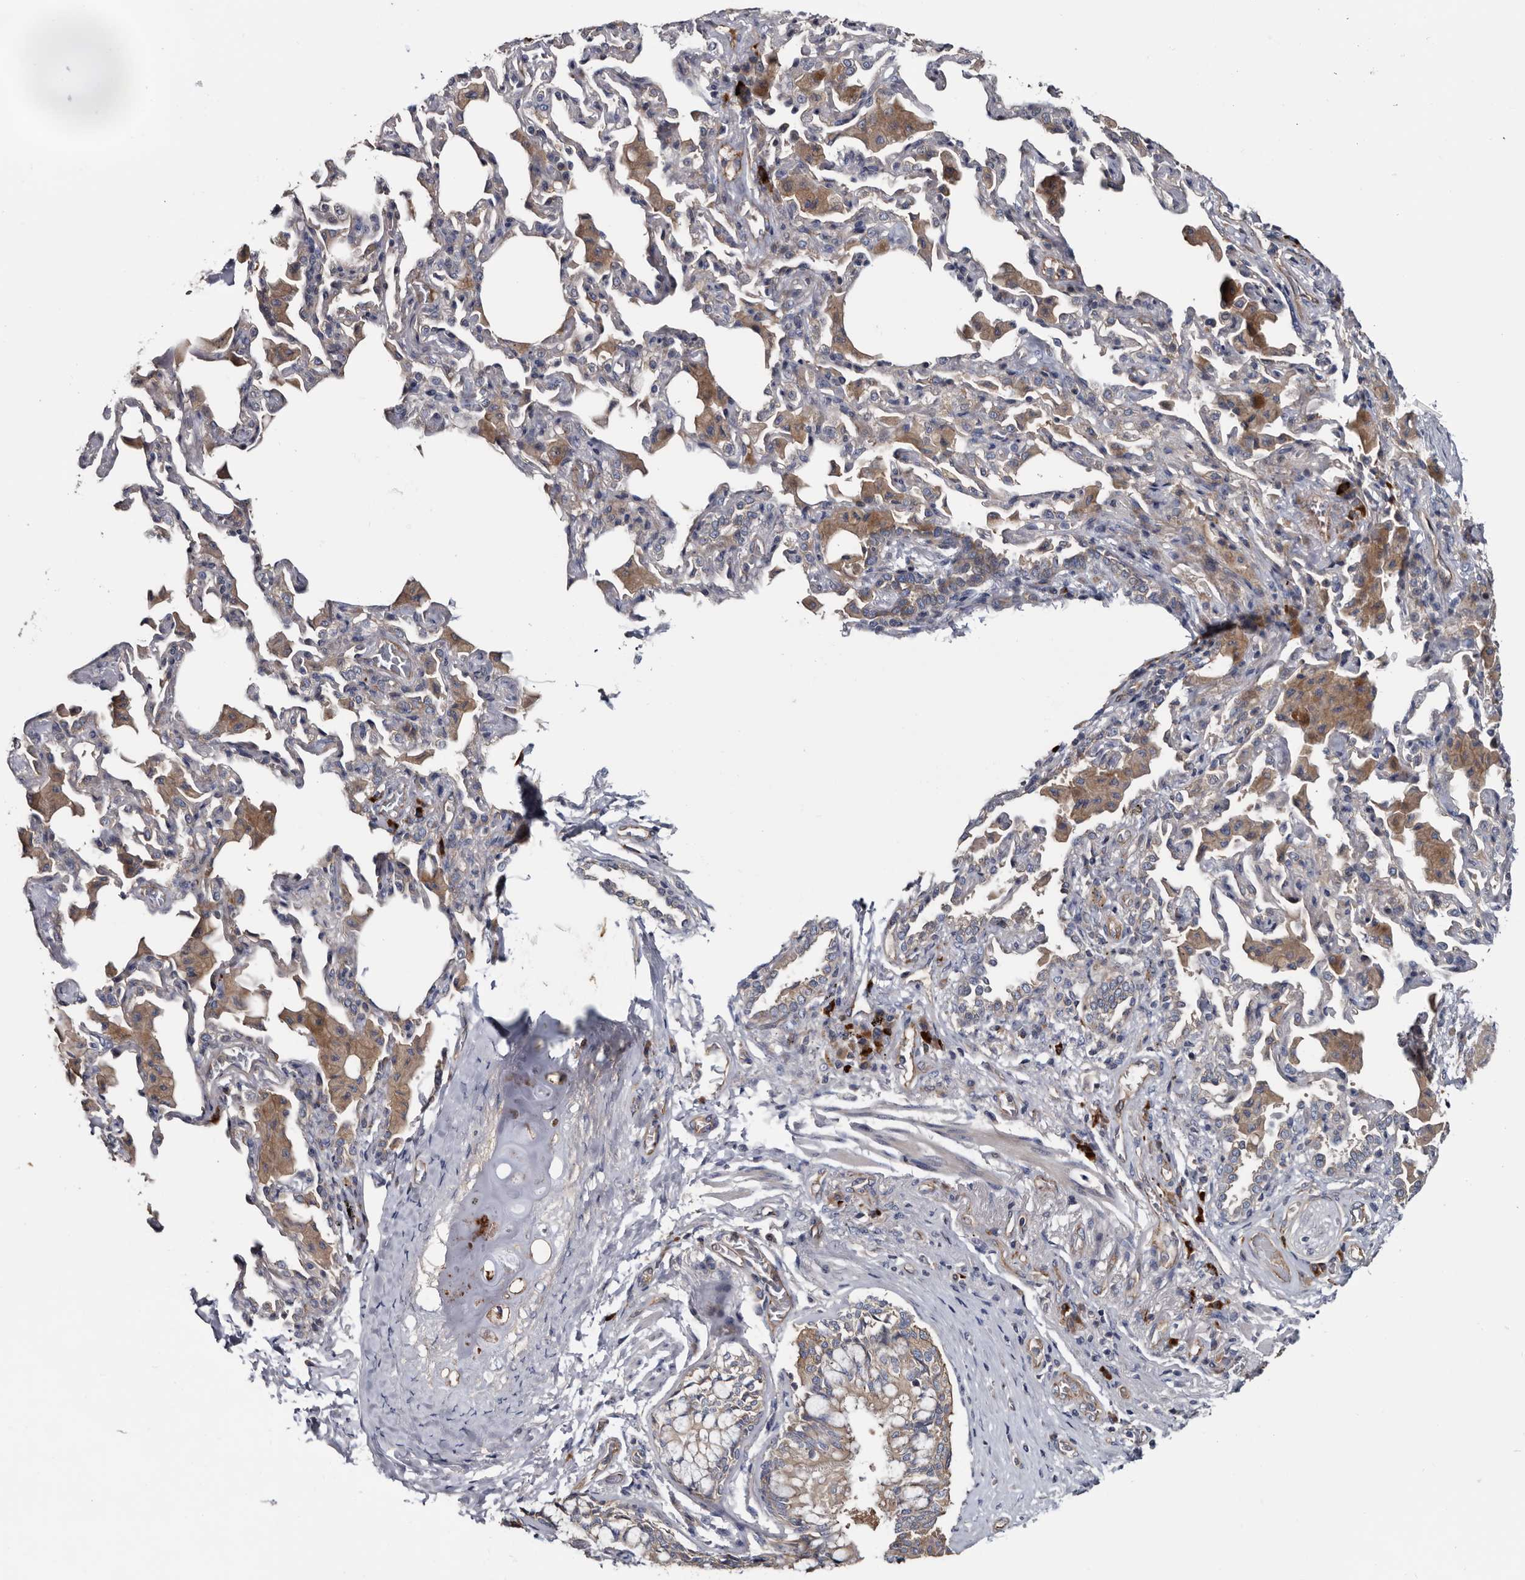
{"staining": {"intensity": "moderate", "quantity": ">75%", "location": "cytoplasmic/membranous"}, "tissue": "bronchus", "cell_type": "Respiratory epithelial cells", "image_type": "normal", "snomed": [{"axis": "morphology", "description": "Normal tissue, NOS"}, {"axis": "morphology", "description": "Inflammation, NOS"}, {"axis": "topography", "description": "Lung"}], "caption": "A brown stain highlights moderate cytoplasmic/membranous staining of a protein in respiratory epithelial cells of benign bronchus. (Brightfield microscopy of DAB IHC at high magnification).", "gene": "TSPAN17", "patient": {"sex": "female", "age": 46}}